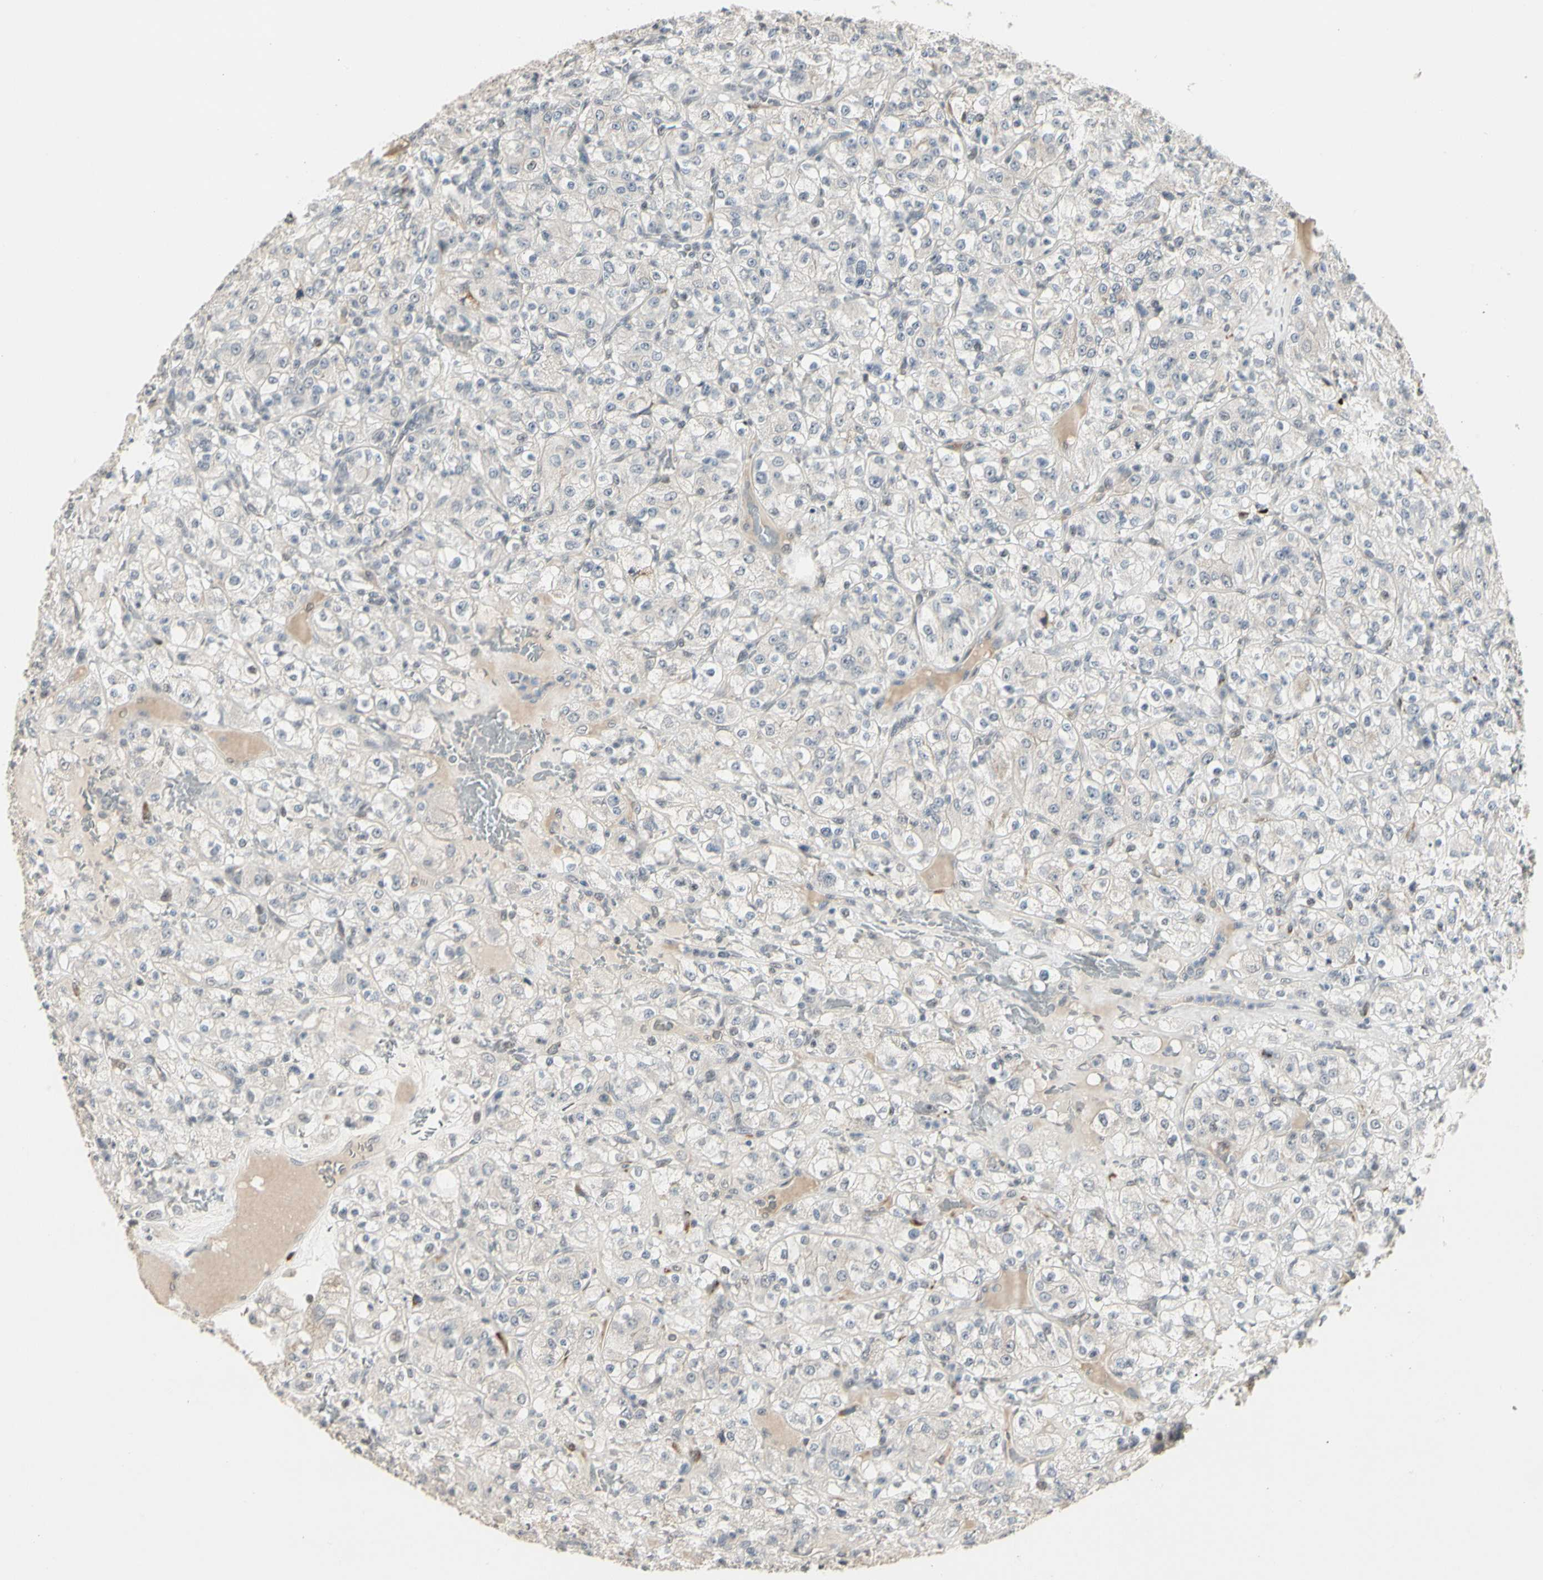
{"staining": {"intensity": "negative", "quantity": "none", "location": "none"}, "tissue": "renal cancer", "cell_type": "Tumor cells", "image_type": "cancer", "snomed": [{"axis": "morphology", "description": "Normal tissue, NOS"}, {"axis": "morphology", "description": "Adenocarcinoma, NOS"}, {"axis": "topography", "description": "Kidney"}], "caption": "Immunohistochemistry (IHC) micrograph of neoplastic tissue: renal adenocarcinoma stained with DAB exhibits no significant protein staining in tumor cells.", "gene": "GREM1", "patient": {"sex": "female", "age": 72}}